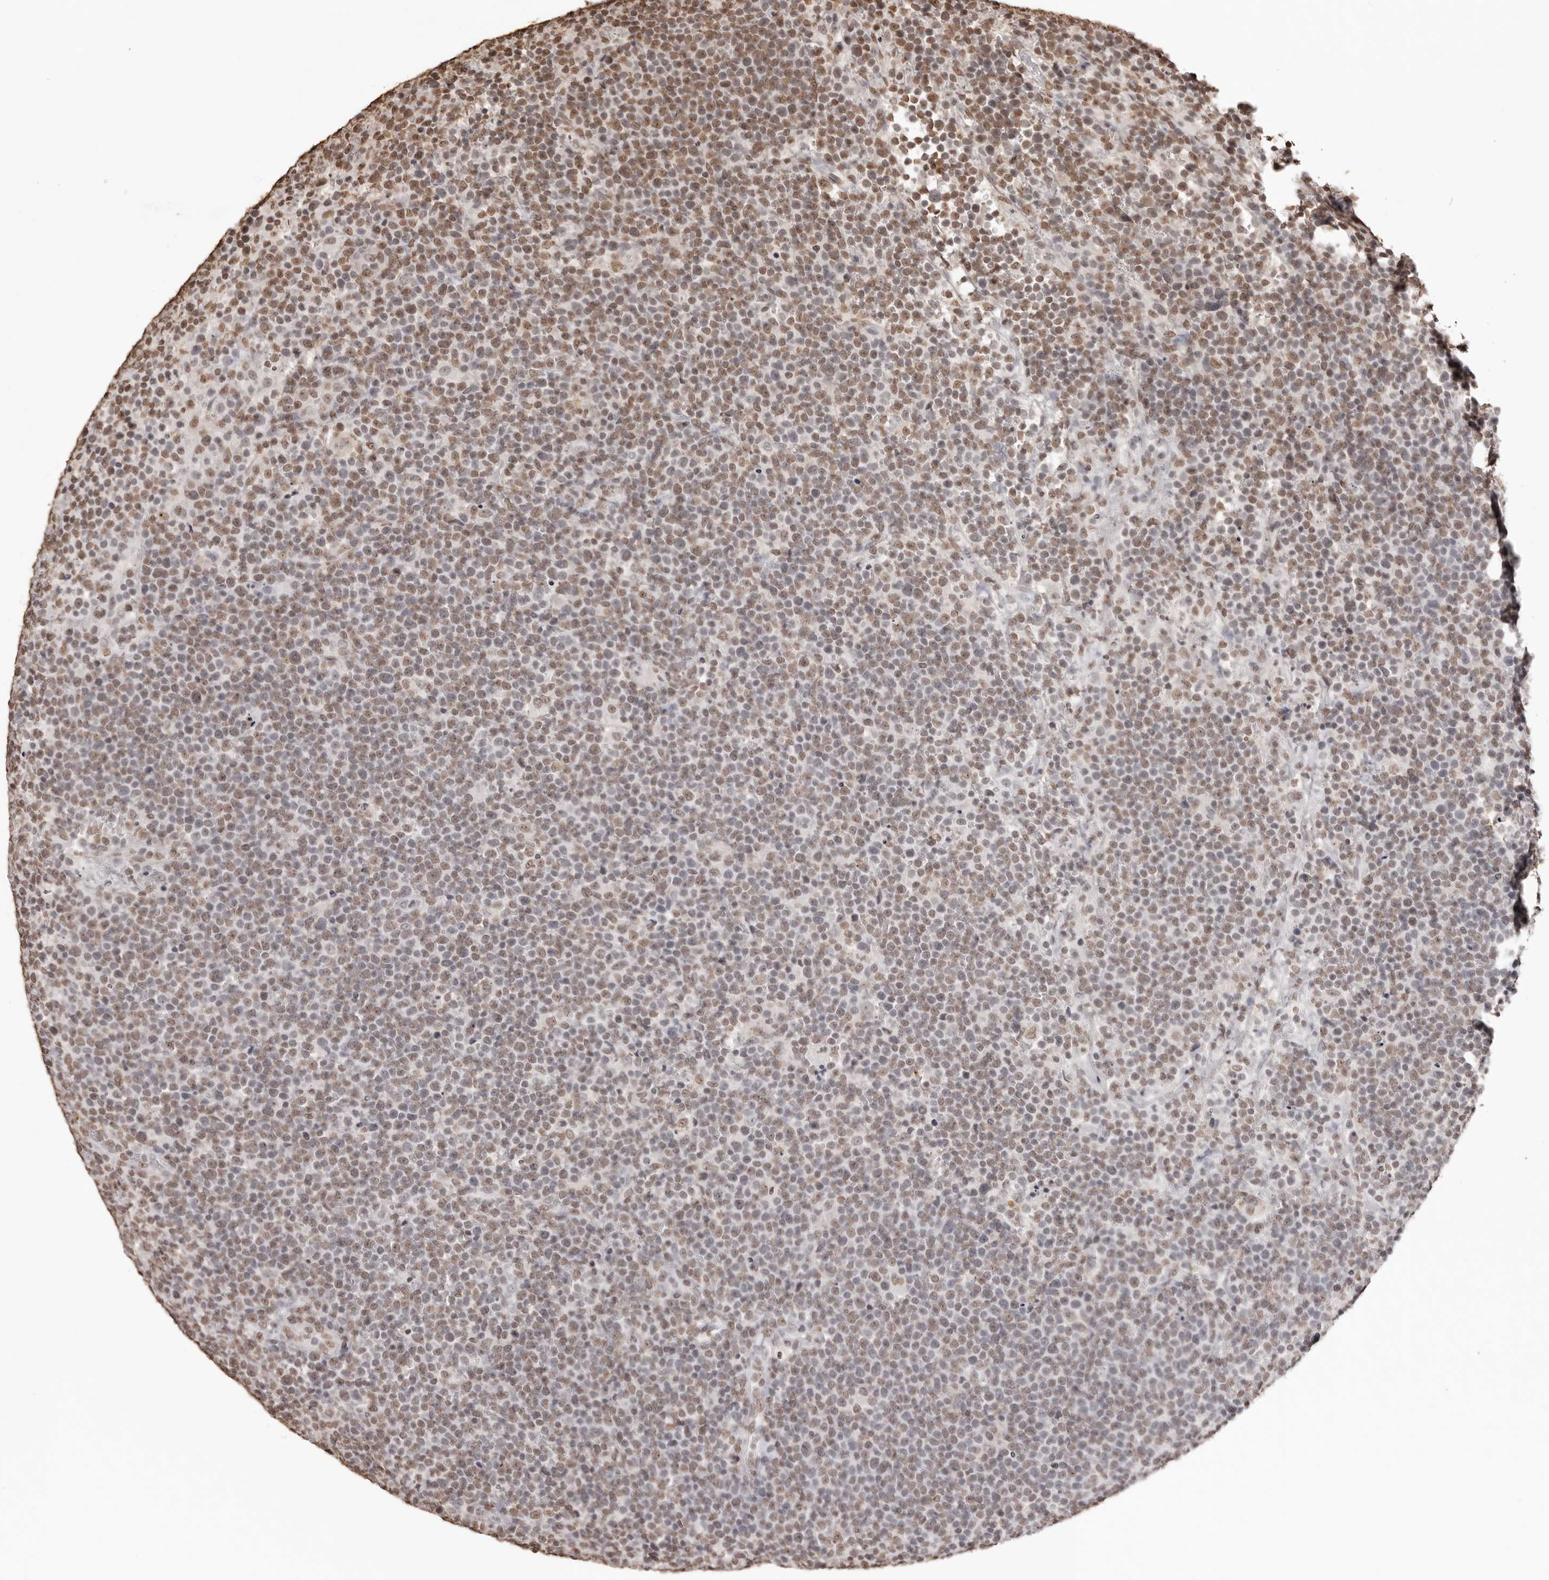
{"staining": {"intensity": "moderate", "quantity": "25%-75%", "location": "nuclear"}, "tissue": "lymphoma", "cell_type": "Tumor cells", "image_type": "cancer", "snomed": [{"axis": "morphology", "description": "Malignant lymphoma, non-Hodgkin's type, High grade"}, {"axis": "topography", "description": "Lymph node"}], "caption": "Human lymphoma stained for a protein (brown) exhibits moderate nuclear positive positivity in about 25%-75% of tumor cells.", "gene": "OLIG3", "patient": {"sex": "male", "age": 61}}